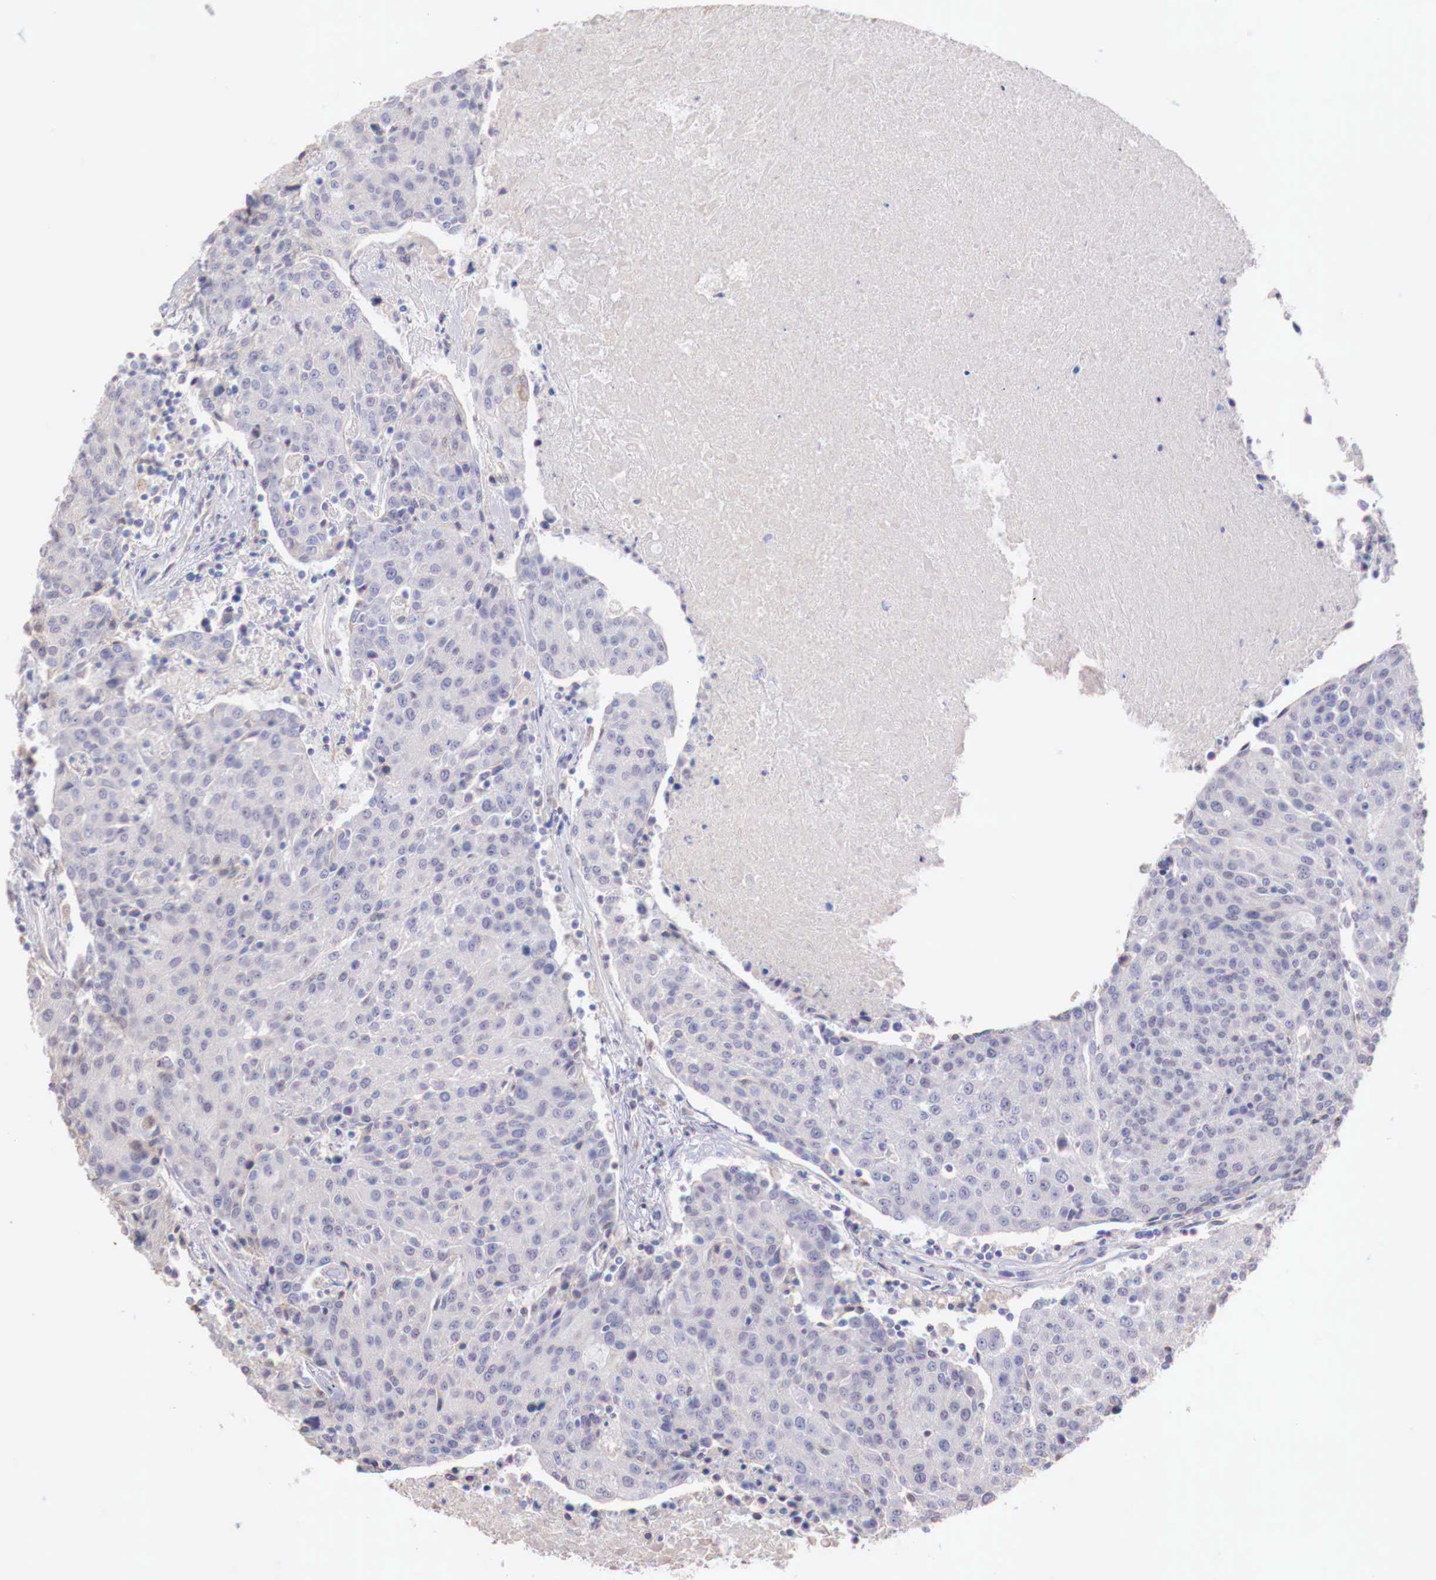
{"staining": {"intensity": "weak", "quantity": "<25%", "location": "cytoplasmic/membranous"}, "tissue": "urothelial cancer", "cell_type": "Tumor cells", "image_type": "cancer", "snomed": [{"axis": "morphology", "description": "Urothelial carcinoma, High grade"}, {"axis": "topography", "description": "Urinary bladder"}], "caption": "Tumor cells are negative for brown protein staining in urothelial cancer.", "gene": "XPNPEP2", "patient": {"sex": "female", "age": 85}}